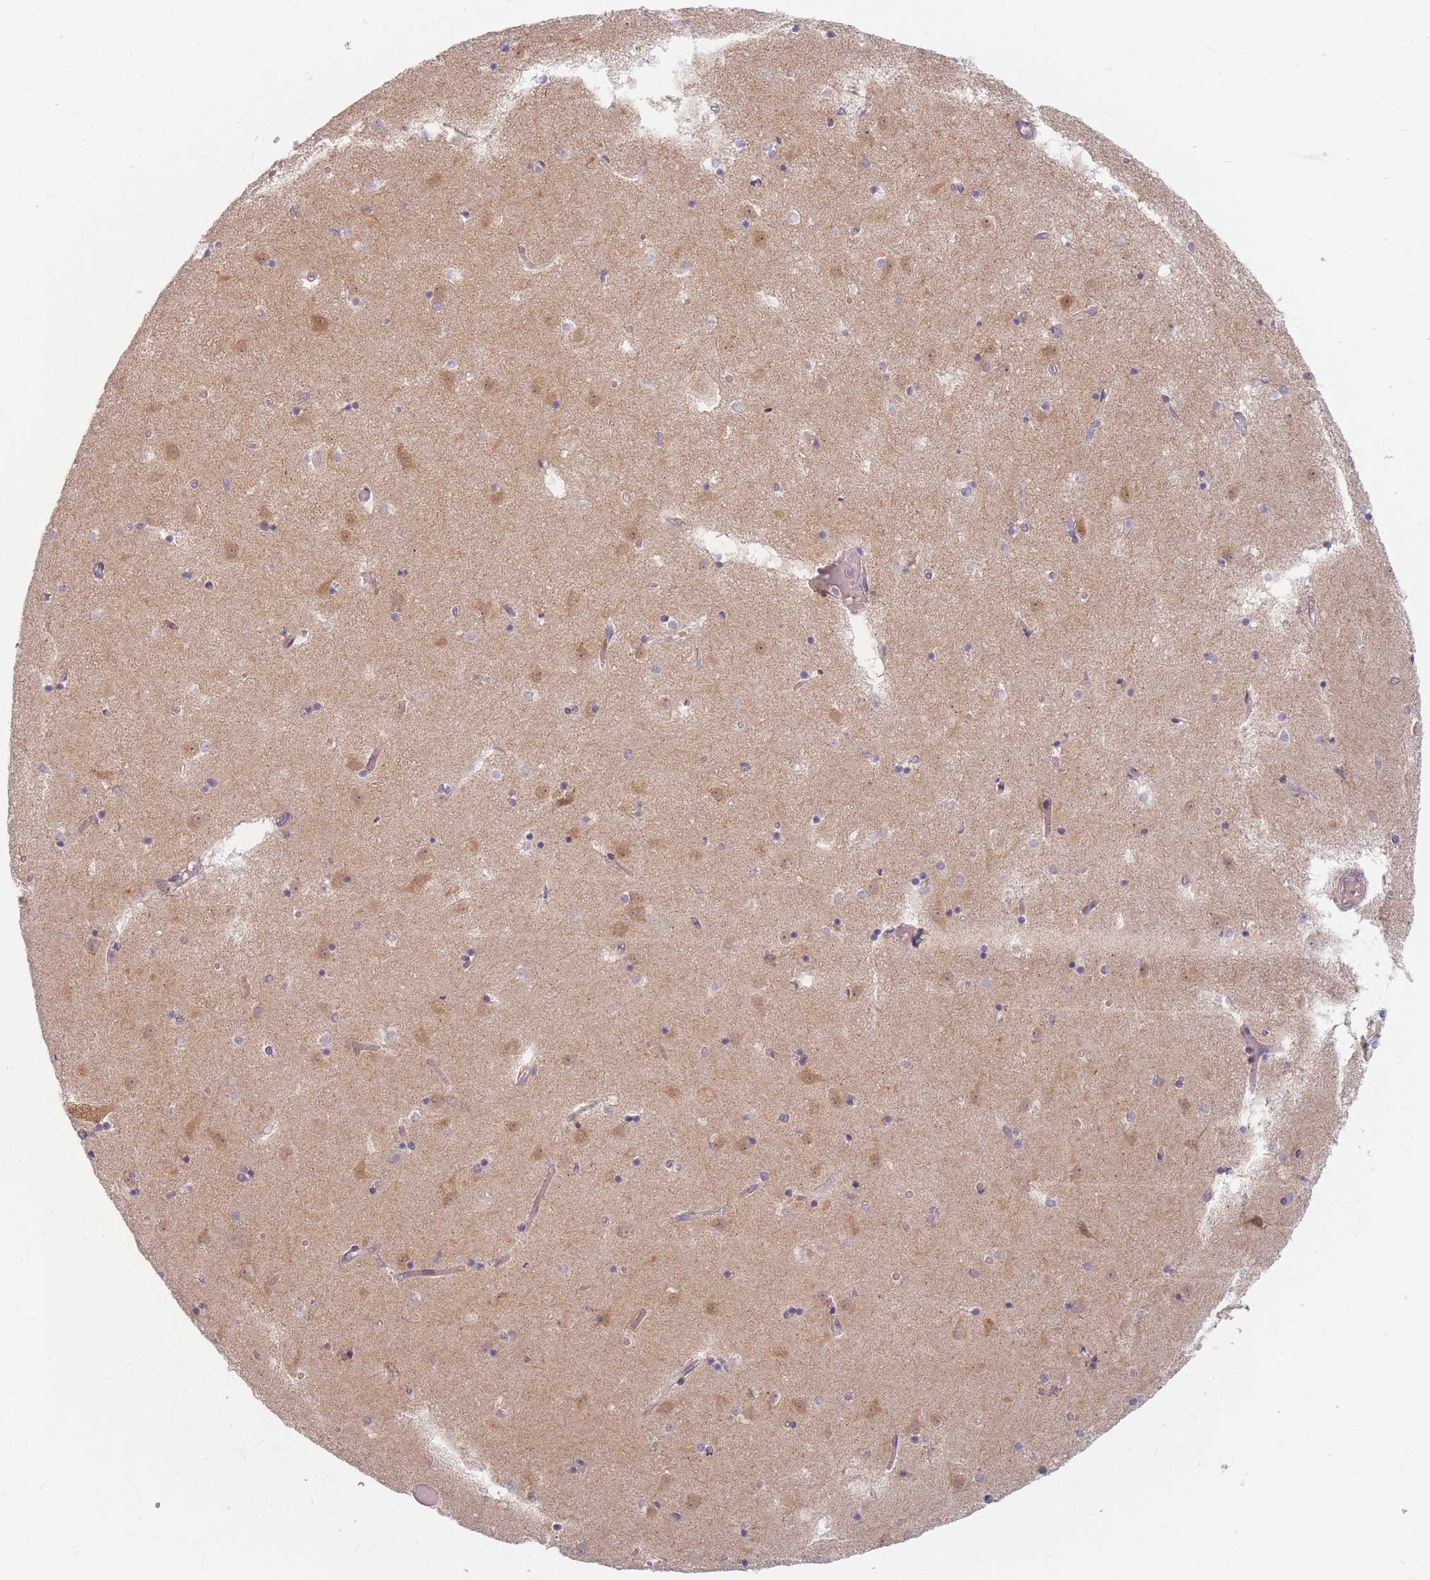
{"staining": {"intensity": "negative", "quantity": "none", "location": "none"}, "tissue": "caudate", "cell_type": "Glial cells", "image_type": "normal", "snomed": [{"axis": "morphology", "description": "Normal tissue, NOS"}, {"axis": "topography", "description": "Lateral ventricle wall"}], "caption": "IHC image of normal caudate: caudate stained with DAB (3,3'-diaminobenzidine) reveals no significant protein staining in glial cells.", "gene": "TMOD1", "patient": {"sex": "female", "age": 52}}